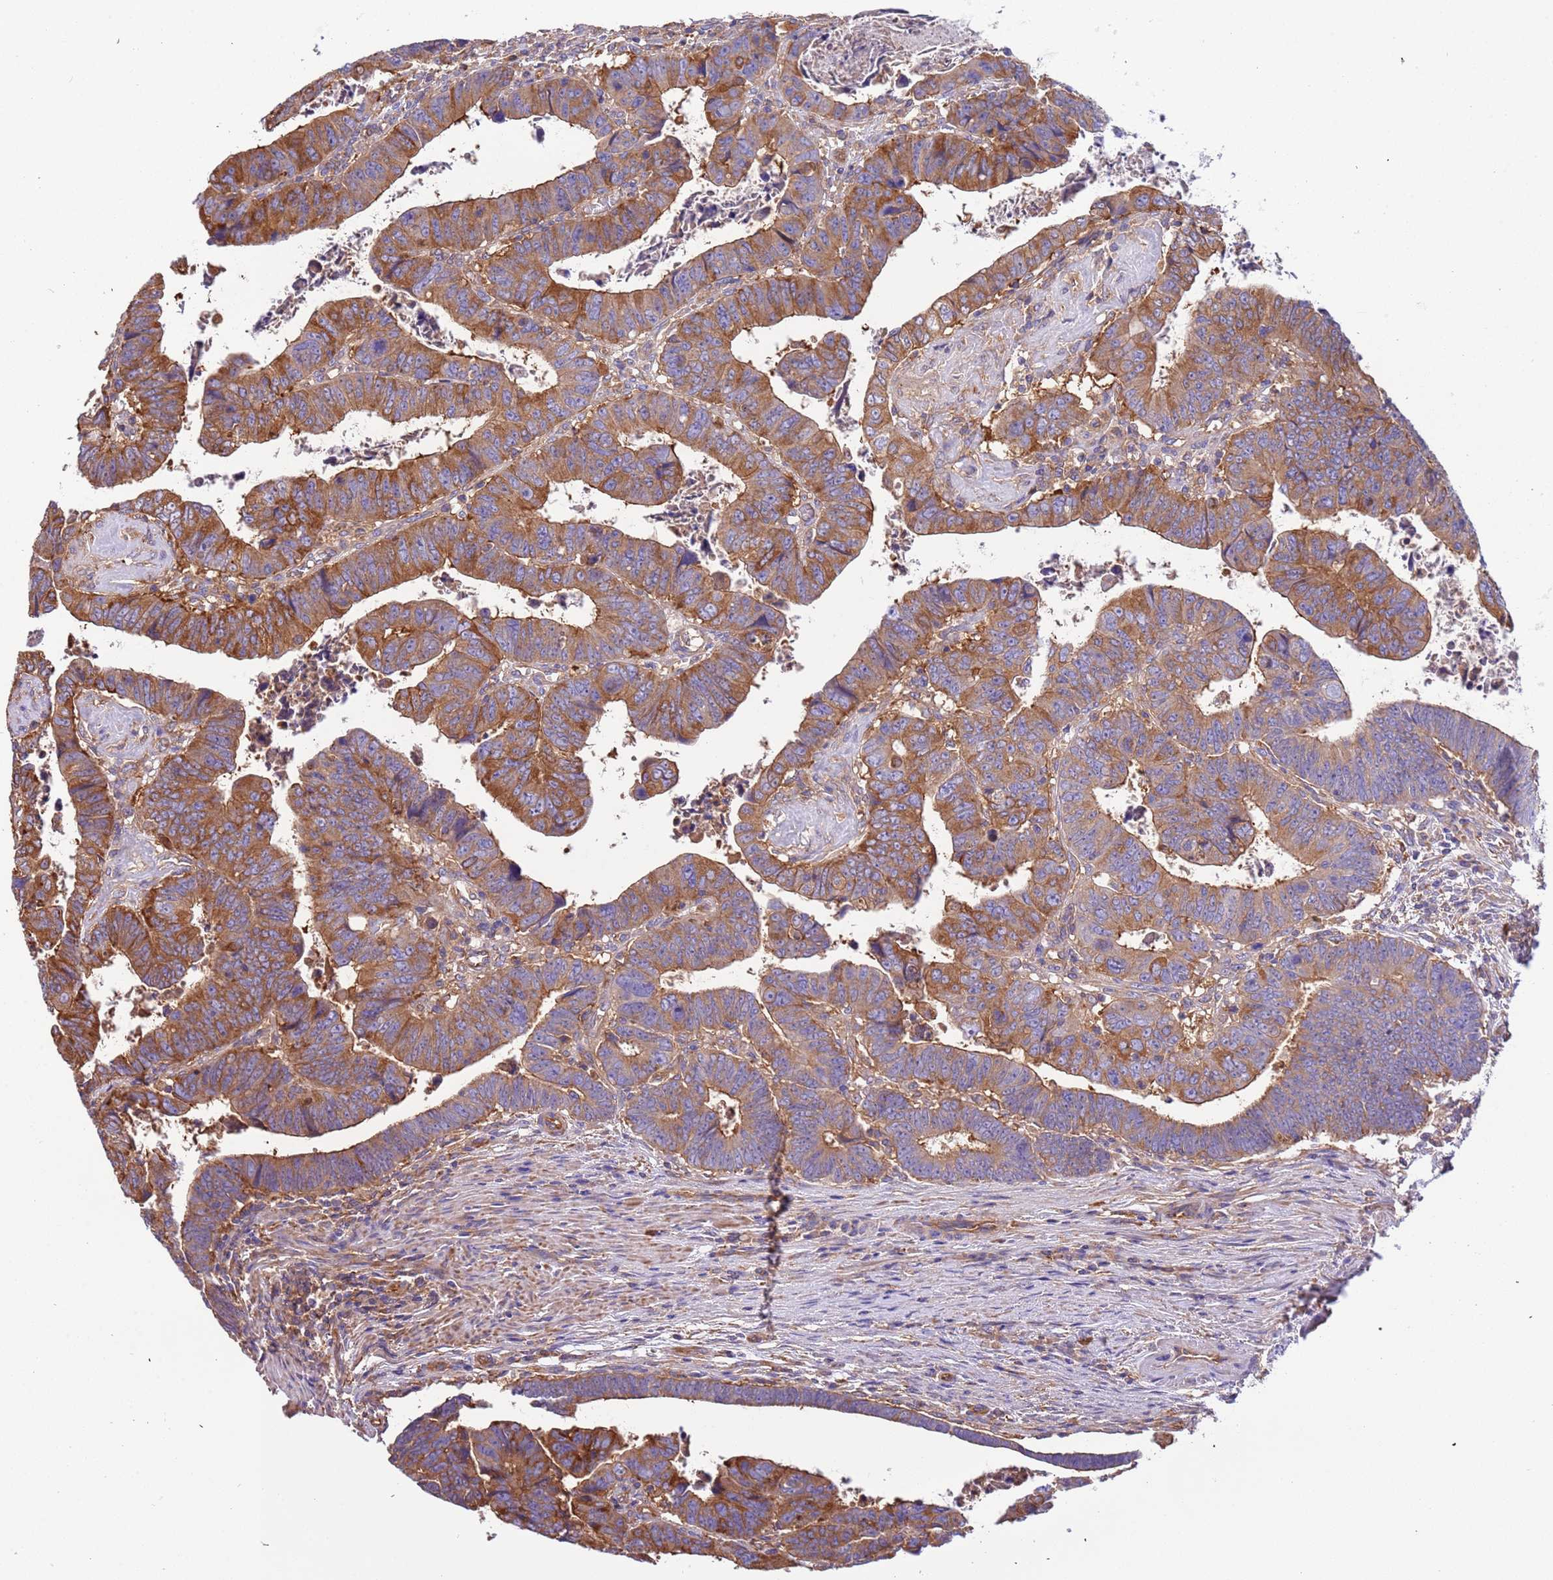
{"staining": {"intensity": "strong", "quantity": ">75%", "location": "cytoplasmic/membranous"}, "tissue": "colorectal cancer", "cell_type": "Tumor cells", "image_type": "cancer", "snomed": [{"axis": "morphology", "description": "Normal tissue, NOS"}, {"axis": "morphology", "description": "Adenocarcinoma, NOS"}, {"axis": "topography", "description": "Rectum"}], "caption": "Colorectal cancer stained with a protein marker reveals strong staining in tumor cells.", "gene": "NAALADL1", "patient": {"sex": "female", "age": 65}}